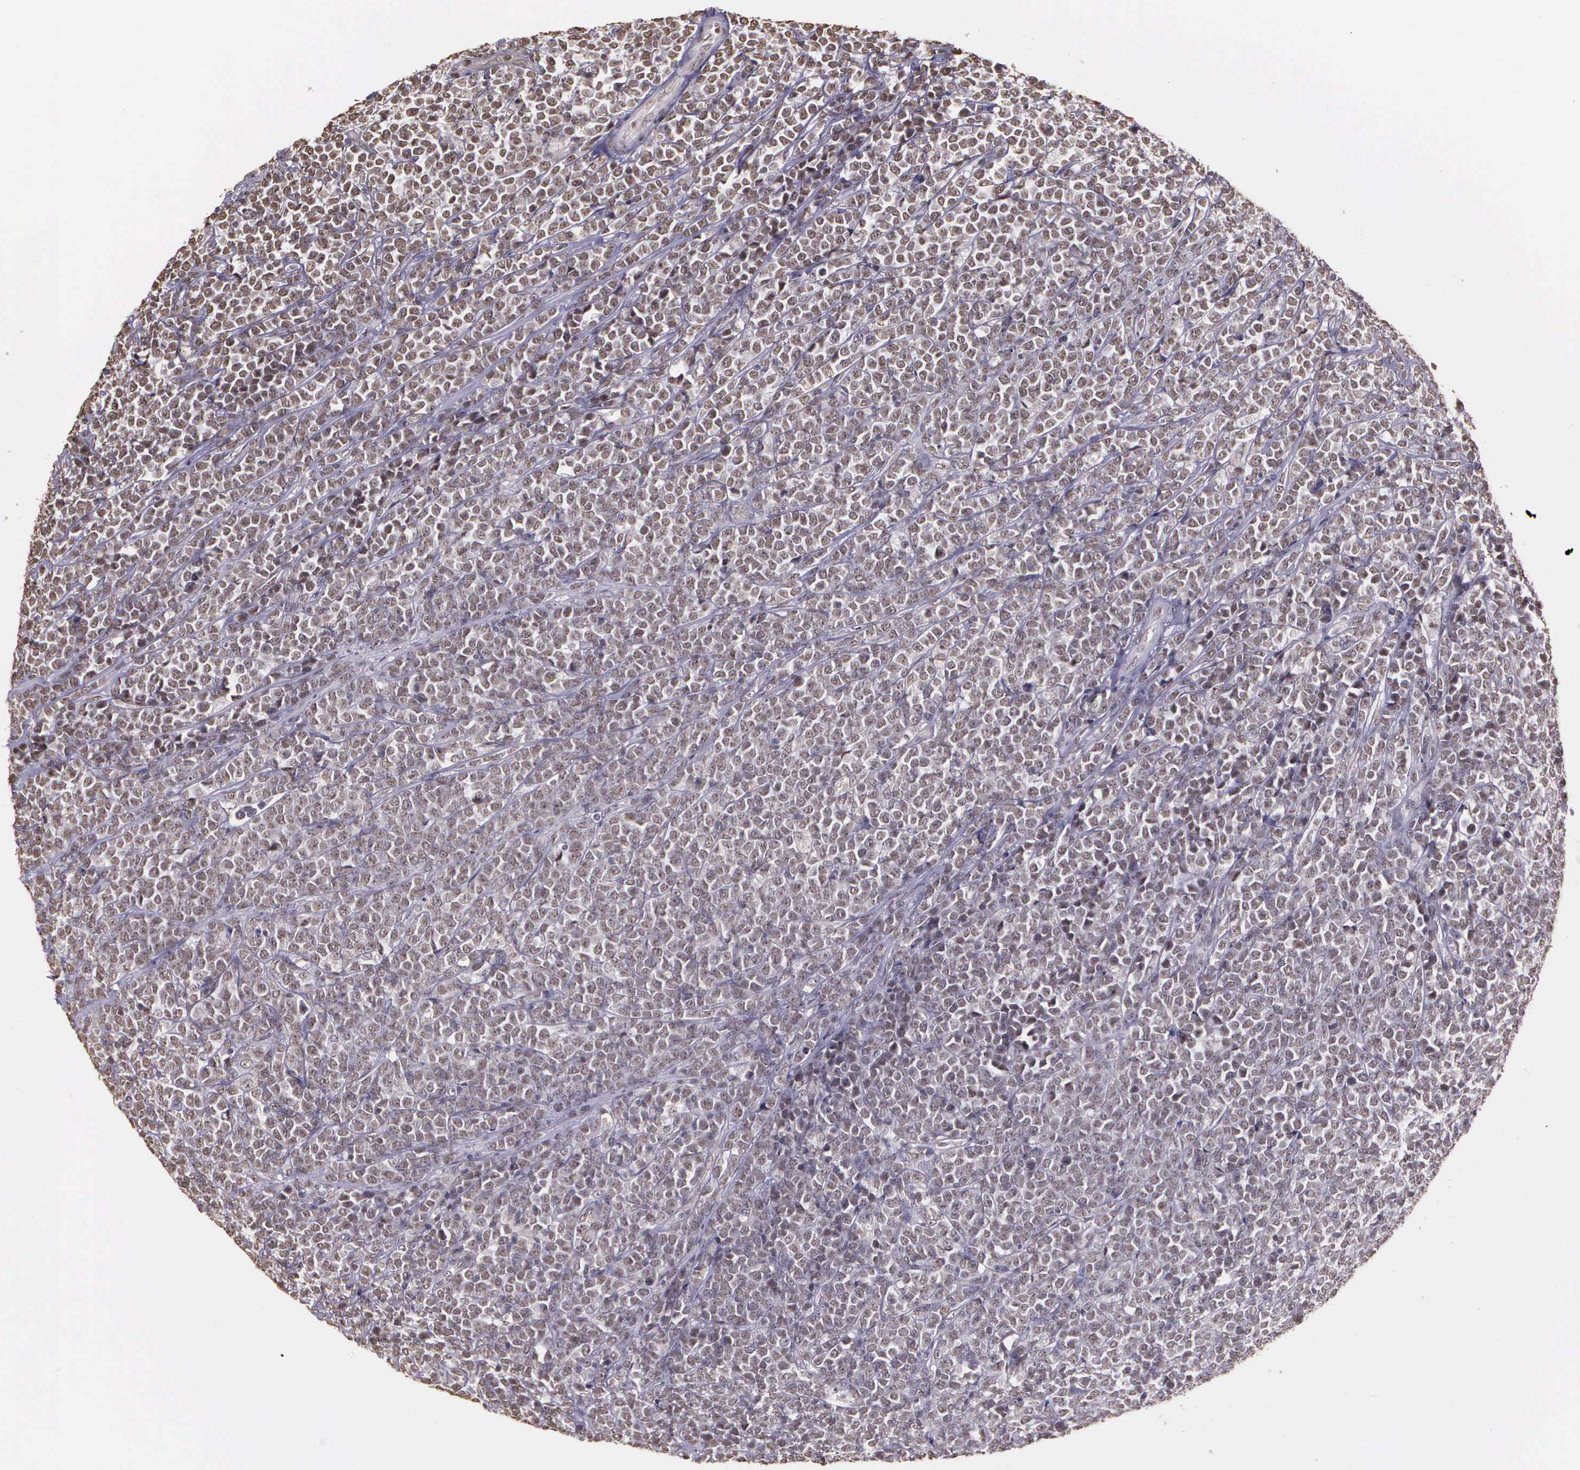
{"staining": {"intensity": "negative", "quantity": "none", "location": "none"}, "tissue": "lymphoma", "cell_type": "Tumor cells", "image_type": "cancer", "snomed": [{"axis": "morphology", "description": "Malignant lymphoma, non-Hodgkin's type, High grade"}, {"axis": "topography", "description": "Small intestine"}, {"axis": "topography", "description": "Colon"}], "caption": "Immunohistochemistry histopathology image of lymphoma stained for a protein (brown), which exhibits no positivity in tumor cells. The staining was performed using DAB to visualize the protein expression in brown, while the nuclei were stained in blue with hematoxylin (Magnification: 20x).", "gene": "ARMCX5", "patient": {"sex": "male", "age": 8}}